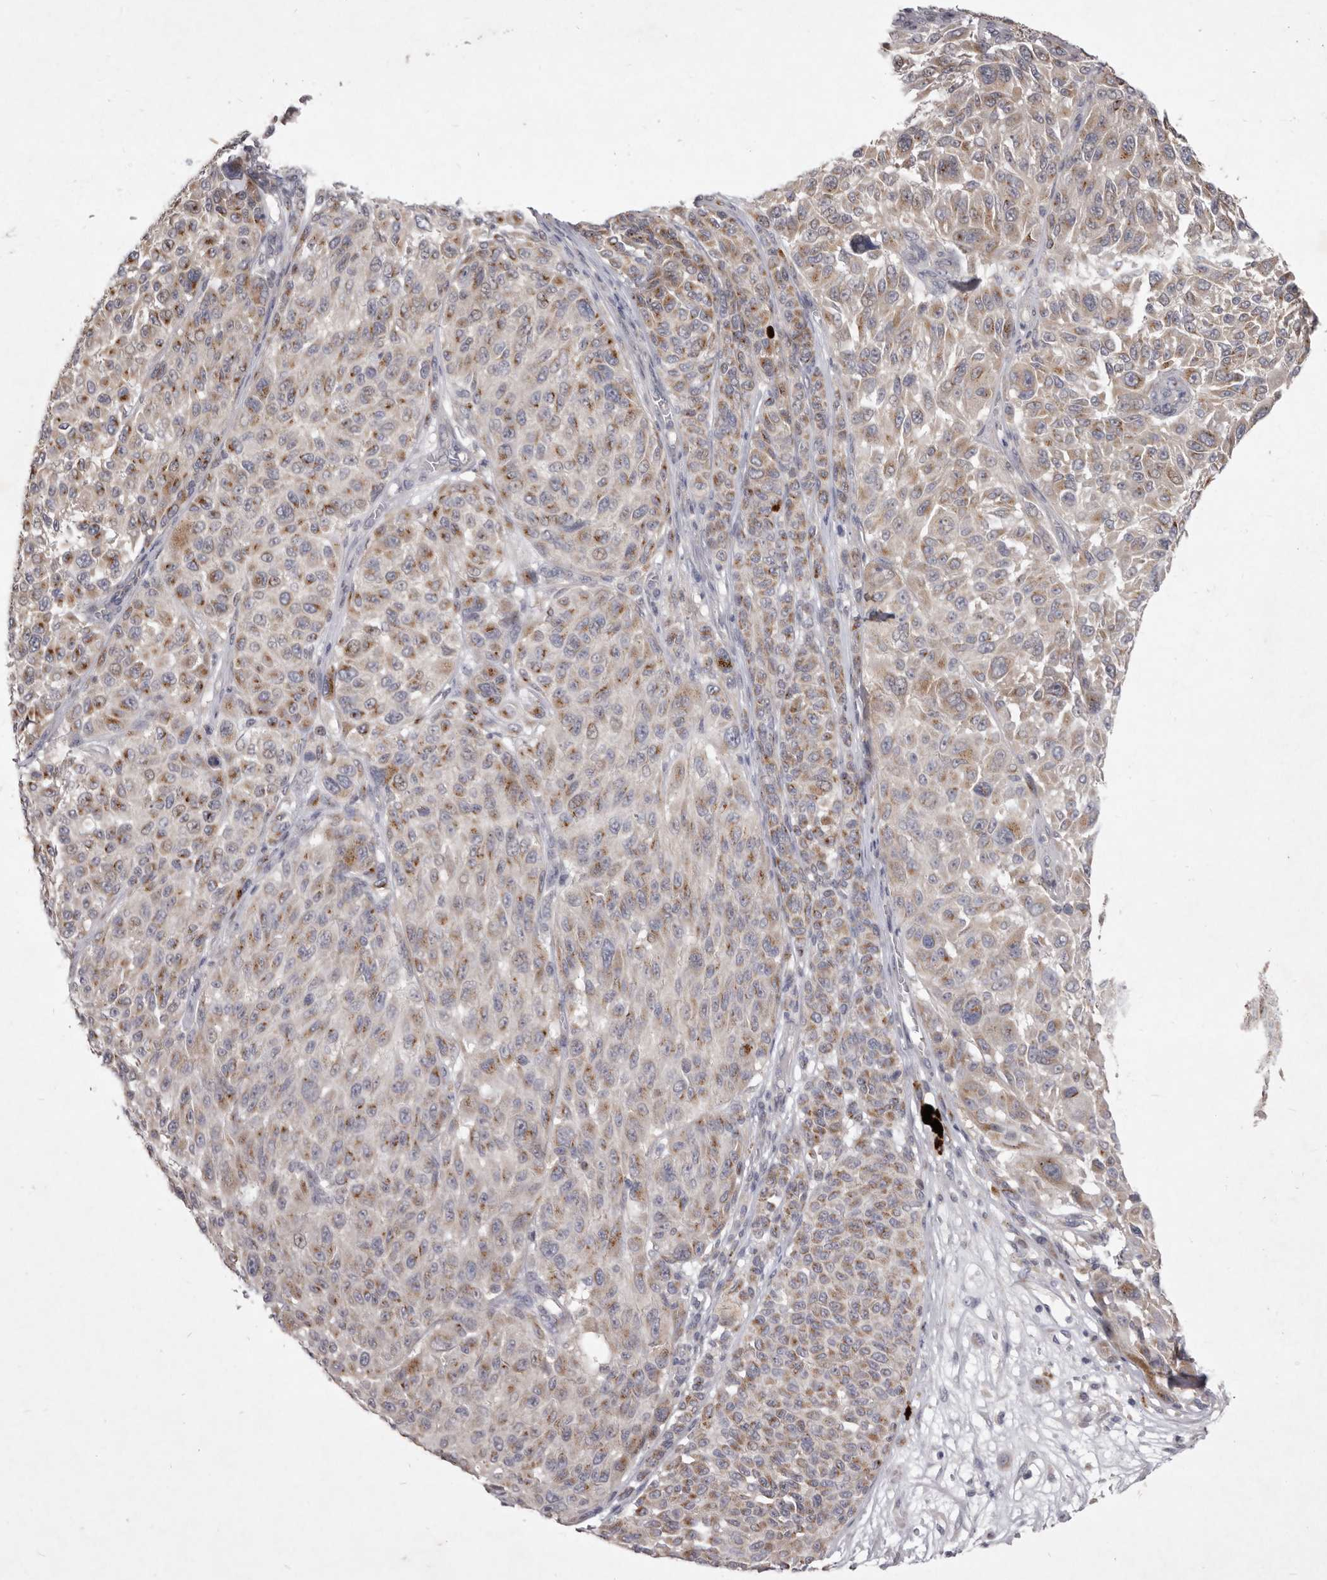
{"staining": {"intensity": "weak", "quantity": ">75%", "location": "cytoplasmic/membranous"}, "tissue": "melanoma", "cell_type": "Tumor cells", "image_type": "cancer", "snomed": [{"axis": "morphology", "description": "Malignant melanoma, NOS"}, {"axis": "topography", "description": "Skin"}], "caption": "Tumor cells display low levels of weak cytoplasmic/membranous positivity in about >75% of cells in human malignant melanoma.", "gene": "P2RX6", "patient": {"sex": "male", "age": 83}}